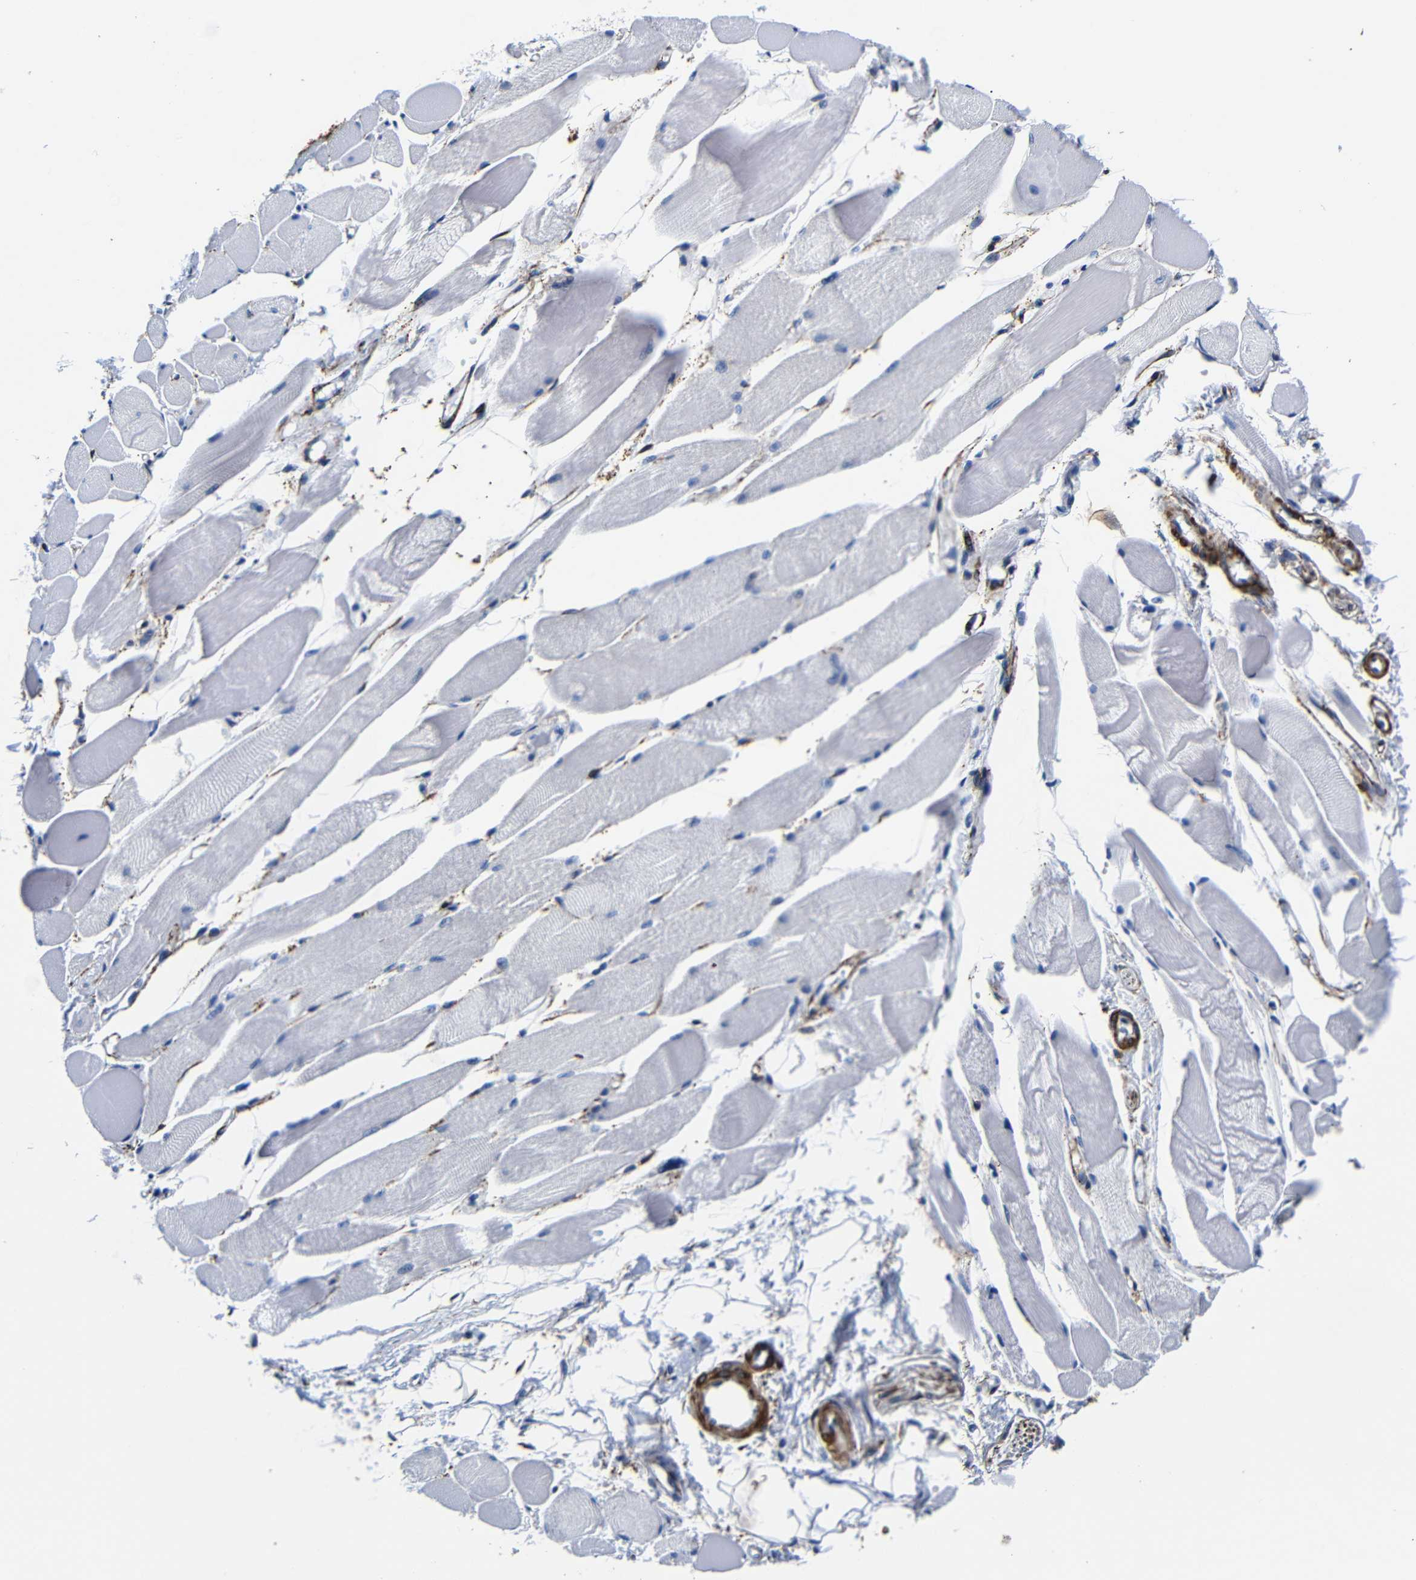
{"staining": {"intensity": "negative", "quantity": "none", "location": "none"}, "tissue": "skeletal muscle", "cell_type": "Myocytes", "image_type": "normal", "snomed": [{"axis": "morphology", "description": "Normal tissue, NOS"}, {"axis": "topography", "description": "Skeletal muscle"}, {"axis": "topography", "description": "Peripheral nerve tissue"}], "caption": "DAB (3,3'-diaminobenzidine) immunohistochemical staining of unremarkable skeletal muscle shows no significant expression in myocytes. (Brightfield microscopy of DAB immunohistochemistry (IHC) at high magnification).", "gene": "LRIG1", "patient": {"sex": "female", "age": 84}}